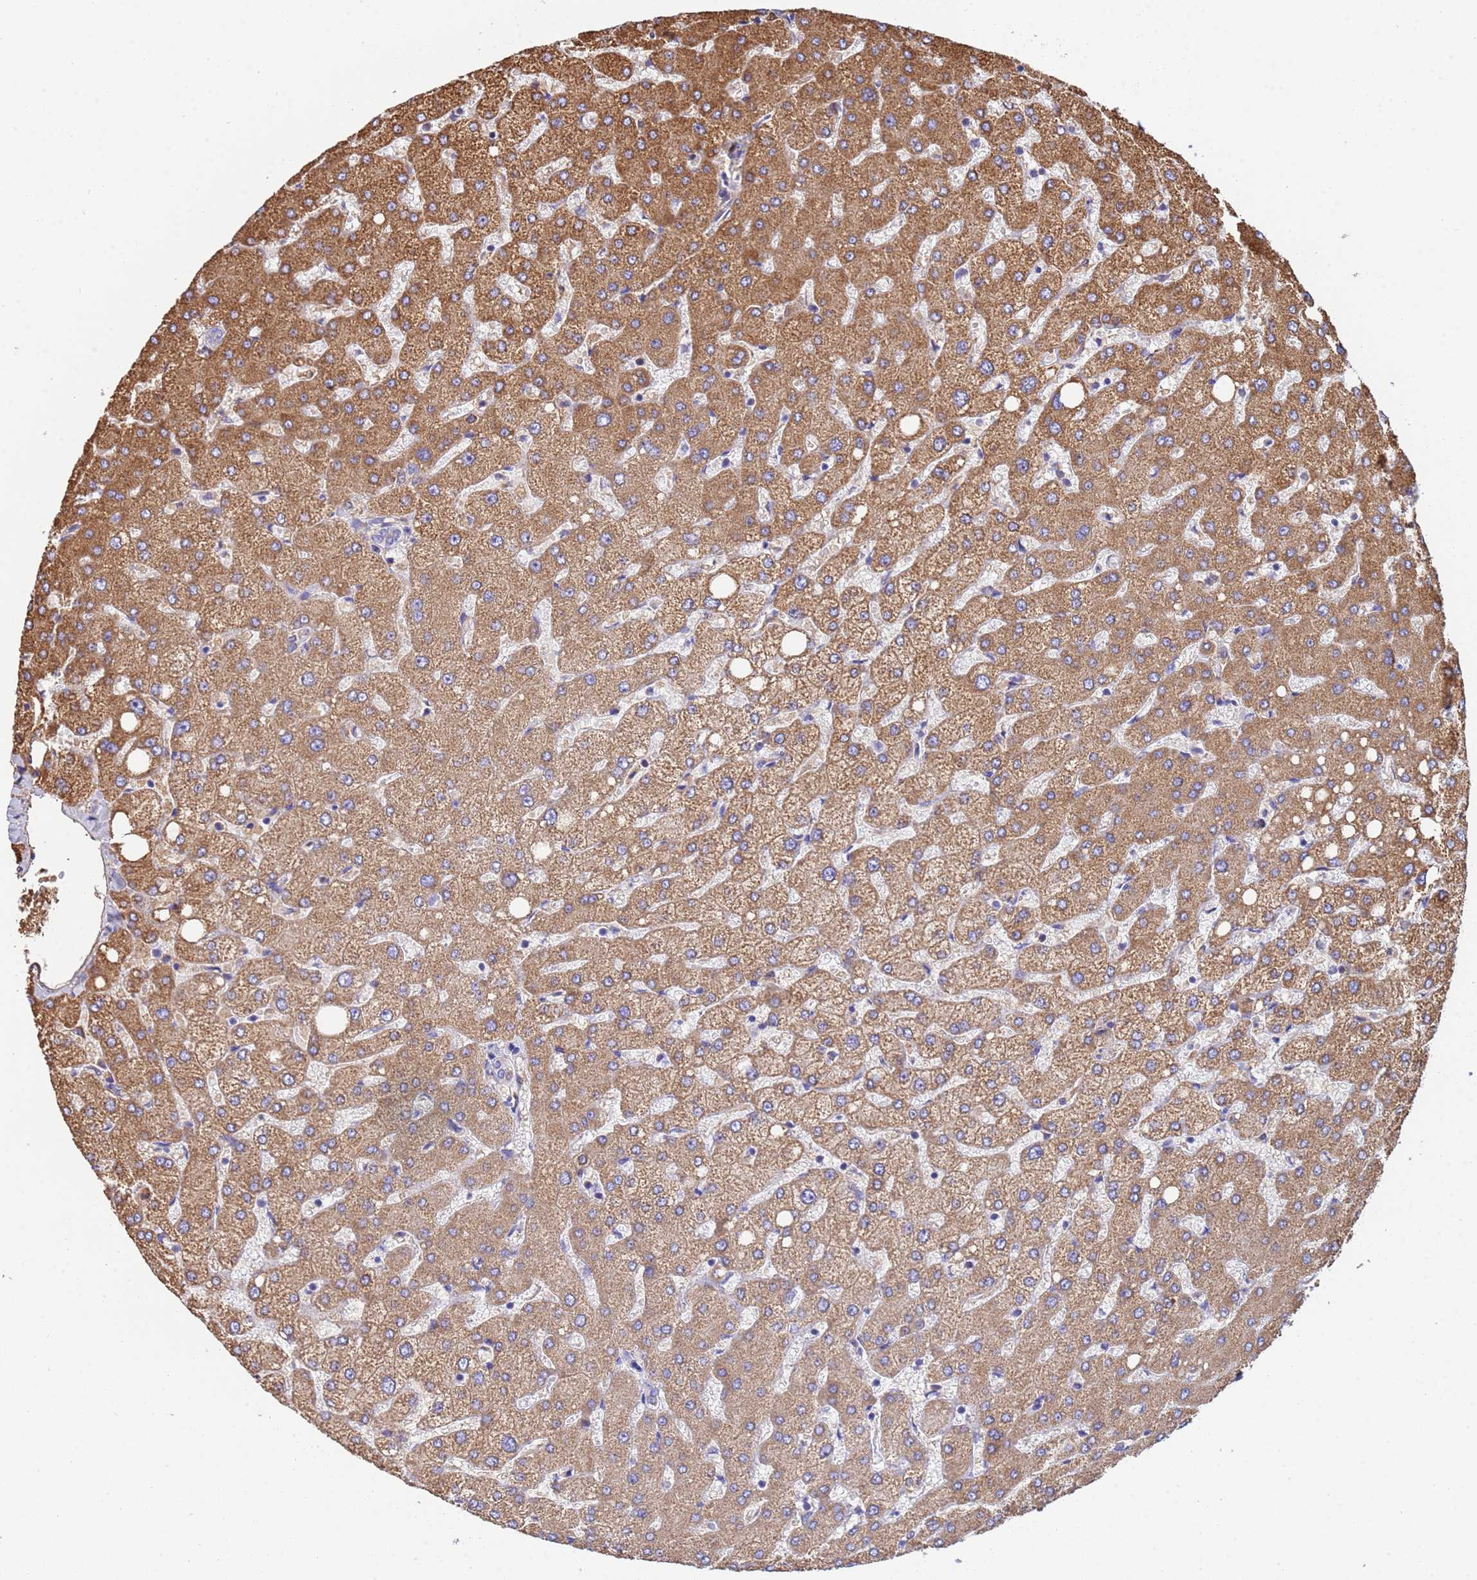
{"staining": {"intensity": "moderate", "quantity": "<25%", "location": "cytoplasmic/membranous"}, "tissue": "liver", "cell_type": "Cholangiocytes", "image_type": "normal", "snomed": [{"axis": "morphology", "description": "Normal tissue, NOS"}, {"axis": "topography", "description": "Liver"}], "caption": "The micrograph reveals immunohistochemical staining of unremarkable liver. There is moderate cytoplasmic/membranous staining is present in approximately <25% of cholangiocytes.", "gene": "GLUD1", "patient": {"sex": "female", "age": 54}}